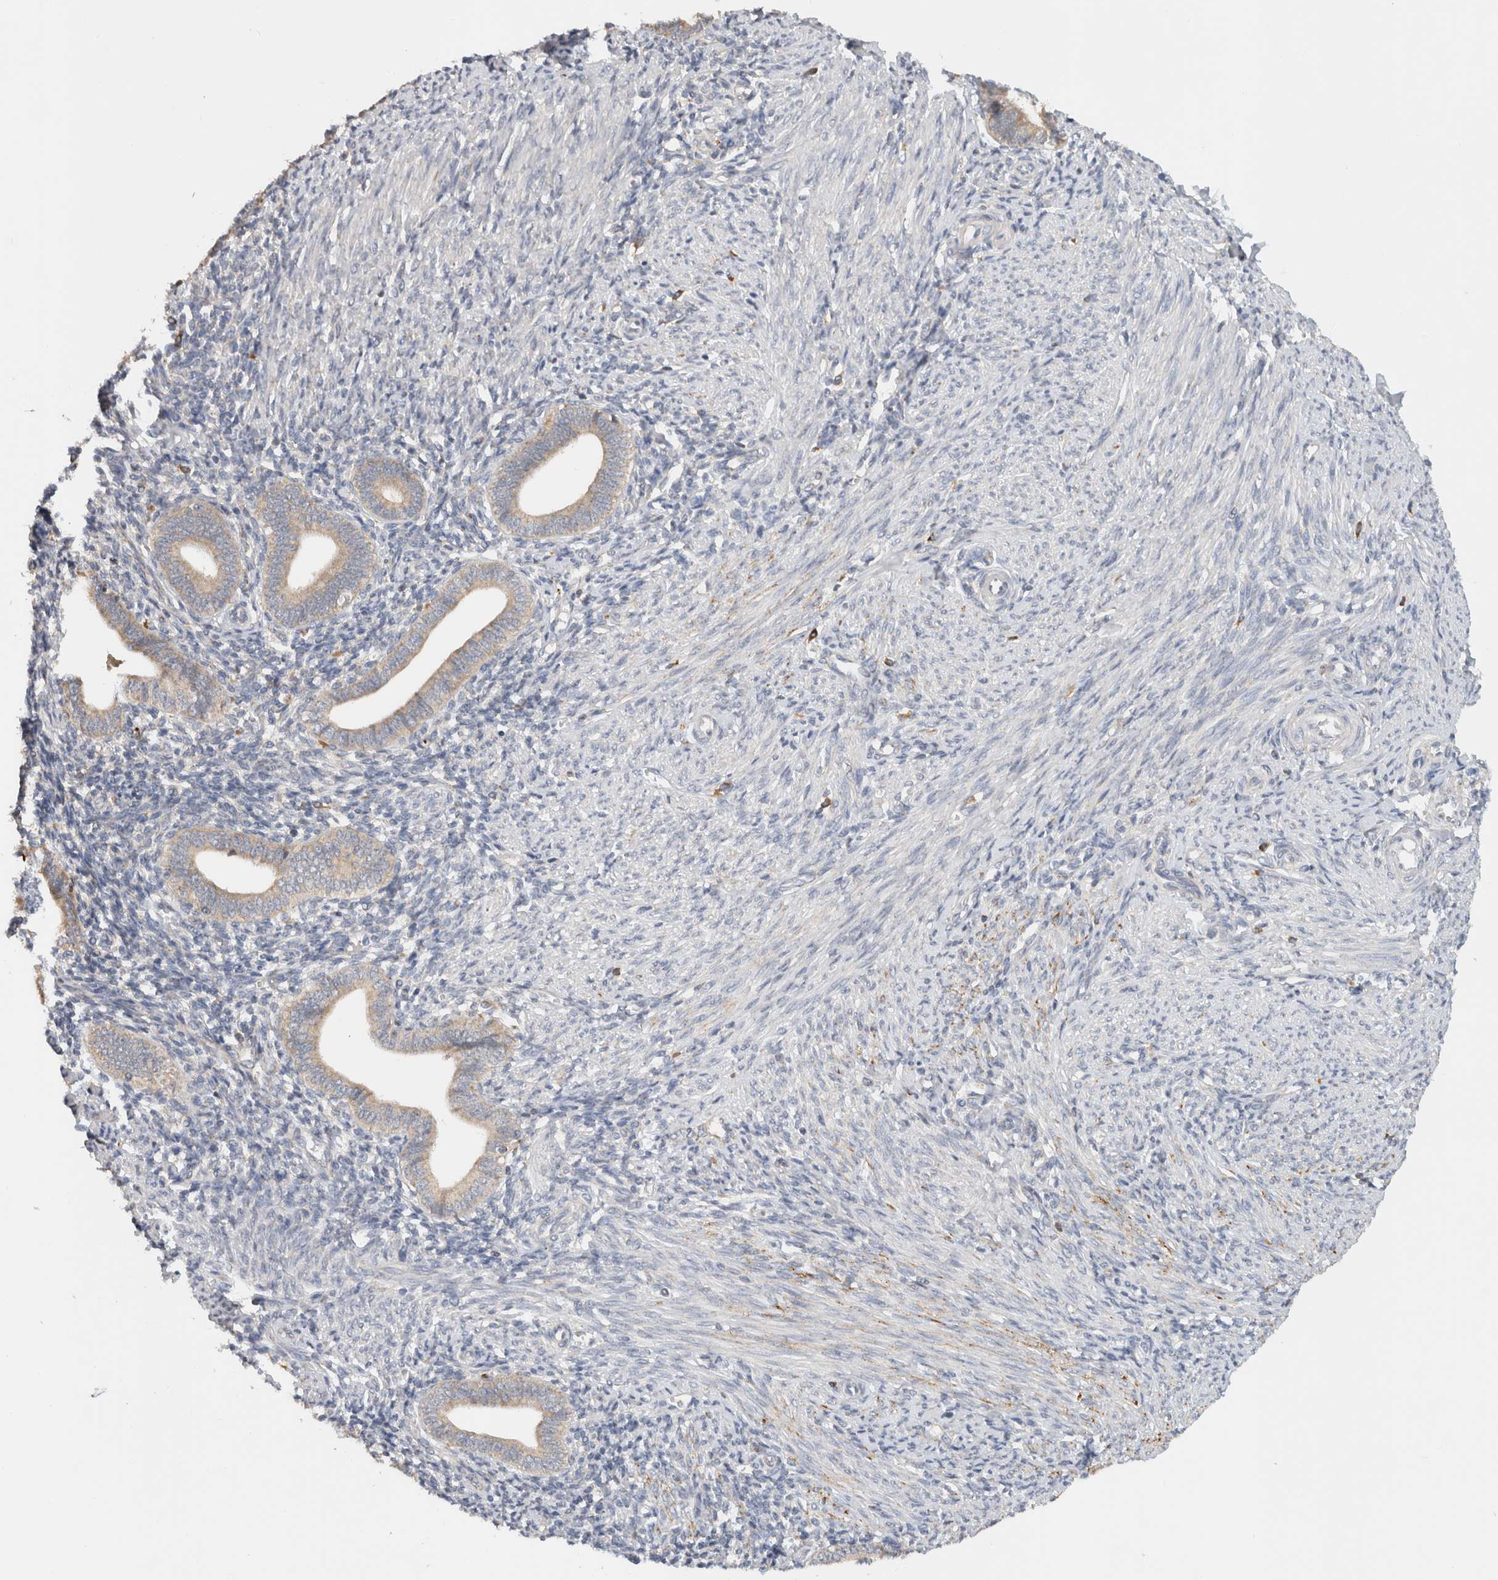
{"staining": {"intensity": "weak", "quantity": "<25%", "location": "cytoplasmic/membranous"}, "tissue": "endometrium", "cell_type": "Cells in endometrial stroma", "image_type": "normal", "snomed": [{"axis": "morphology", "description": "Normal tissue, NOS"}, {"axis": "topography", "description": "Uterus"}, {"axis": "topography", "description": "Endometrium"}], "caption": "The immunohistochemistry histopathology image has no significant expression in cells in endometrial stroma of endometrium.", "gene": "AMPD1", "patient": {"sex": "female", "age": 33}}